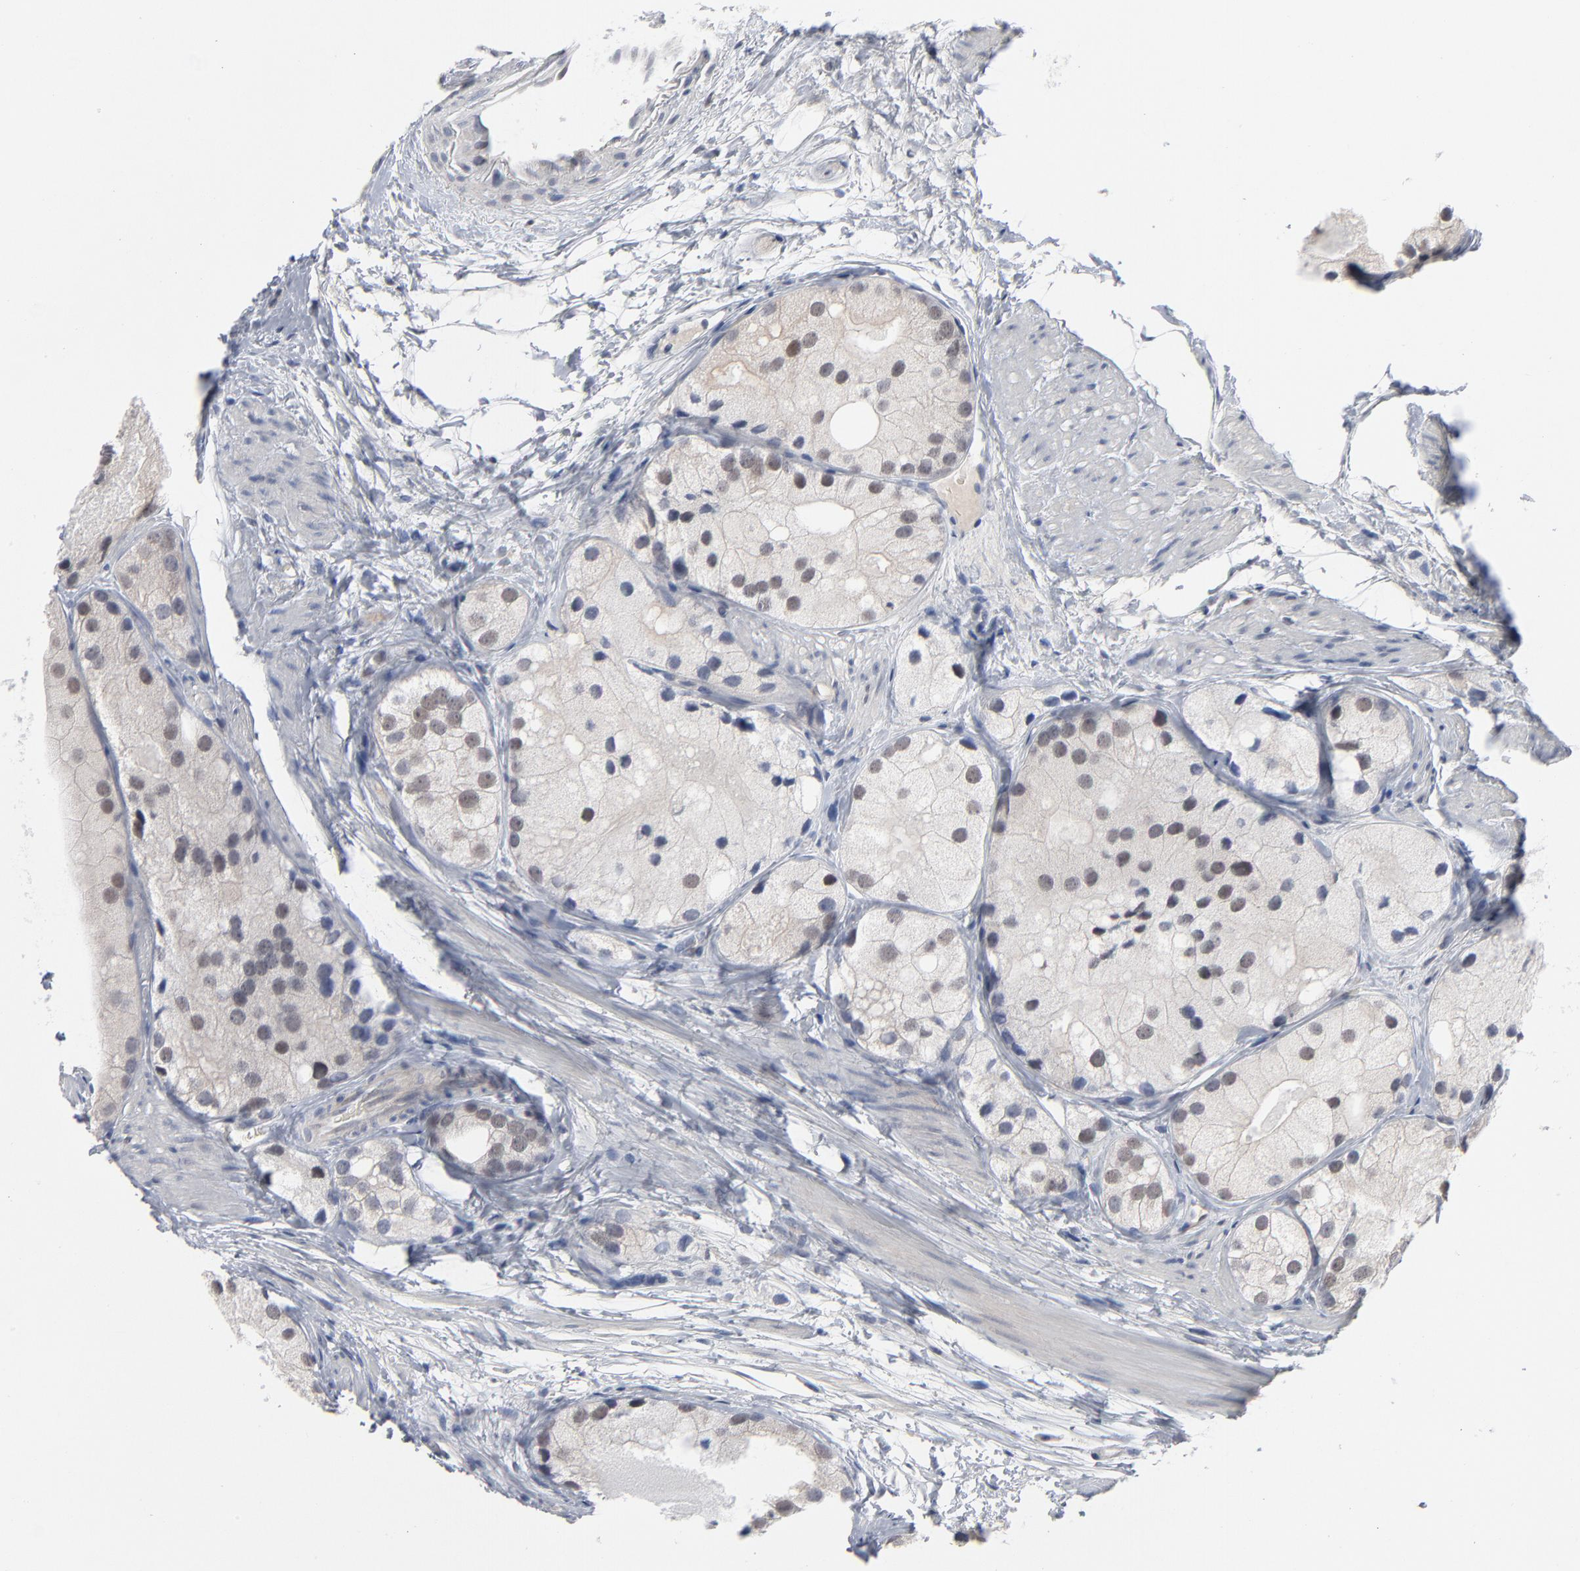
{"staining": {"intensity": "negative", "quantity": "none", "location": "none"}, "tissue": "prostate cancer", "cell_type": "Tumor cells", "image_type": "cancer", "snomed": [{"axis": "morphology", "description": "Adenocarcinoma, Low grade"}, {"axis": "topography", "description": "Prostate"}], "caption": "This is a image of immunohistochemistry (IHC) staining of low-grade adenocarcinoma (prostate), which shows no expression in tumor cells. The staining is performed using DAB brown chromogen with nuclei counter-stained in using hematoxylin.", "gene": "FOXN2", "patient": {"sex": "male", "age": 69}}